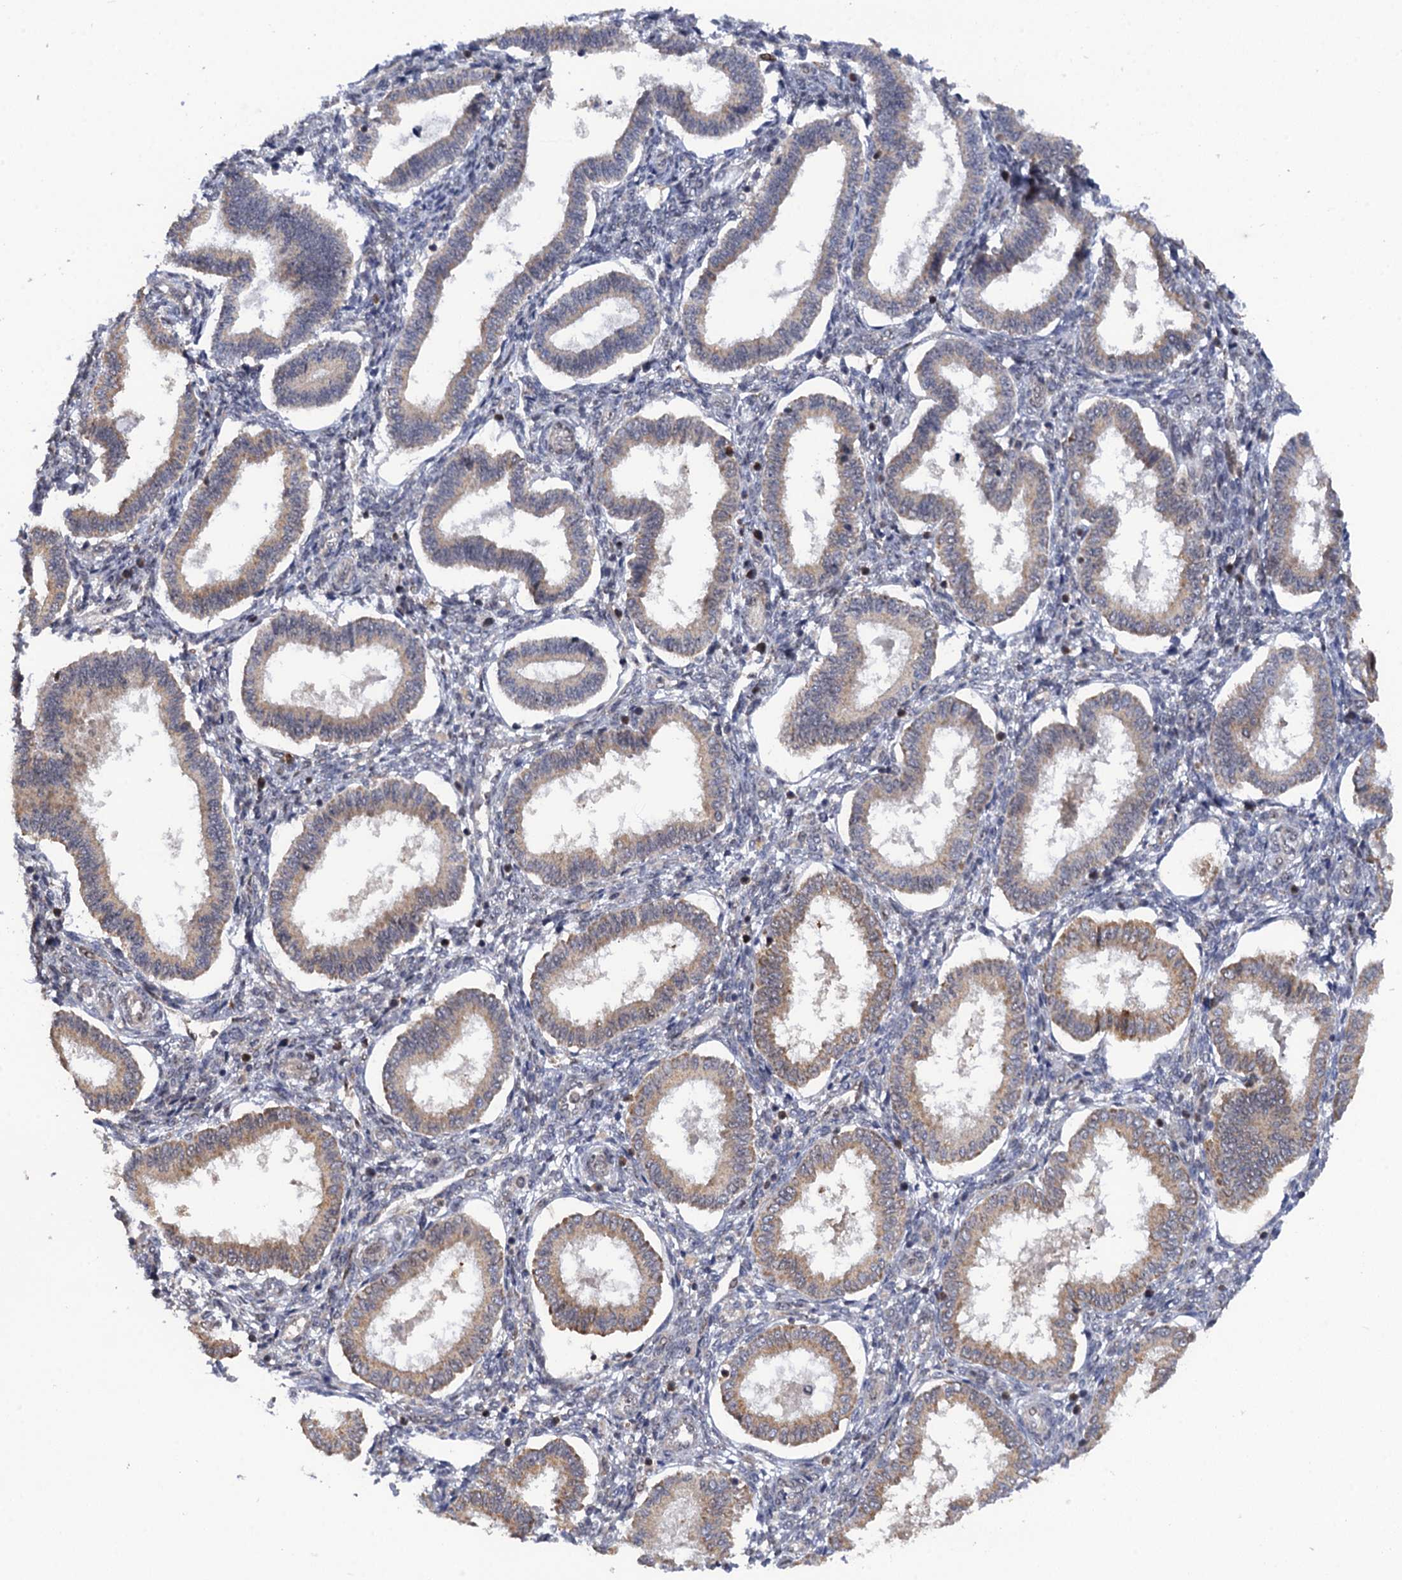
{"staining": {"intensity": "moderate", "quantity": "<25%", "location": "nuclear"}, "tissue": "endometrium", "cell_type": "Cells in endometrial stroma", "image_type": "normal", "snomed": [{"axis": "morphology", "description": "Normal tissue, NOS"}, {"axis": "topography", "description": "Endometrium"}], "caption": "The image displays a brown stain indicating the presence of a protein in the nuclear of cells in endometrial stroma in endometrium.", "gene": "ZAR1L", "patient": {"sex": "female", "age": 24}}